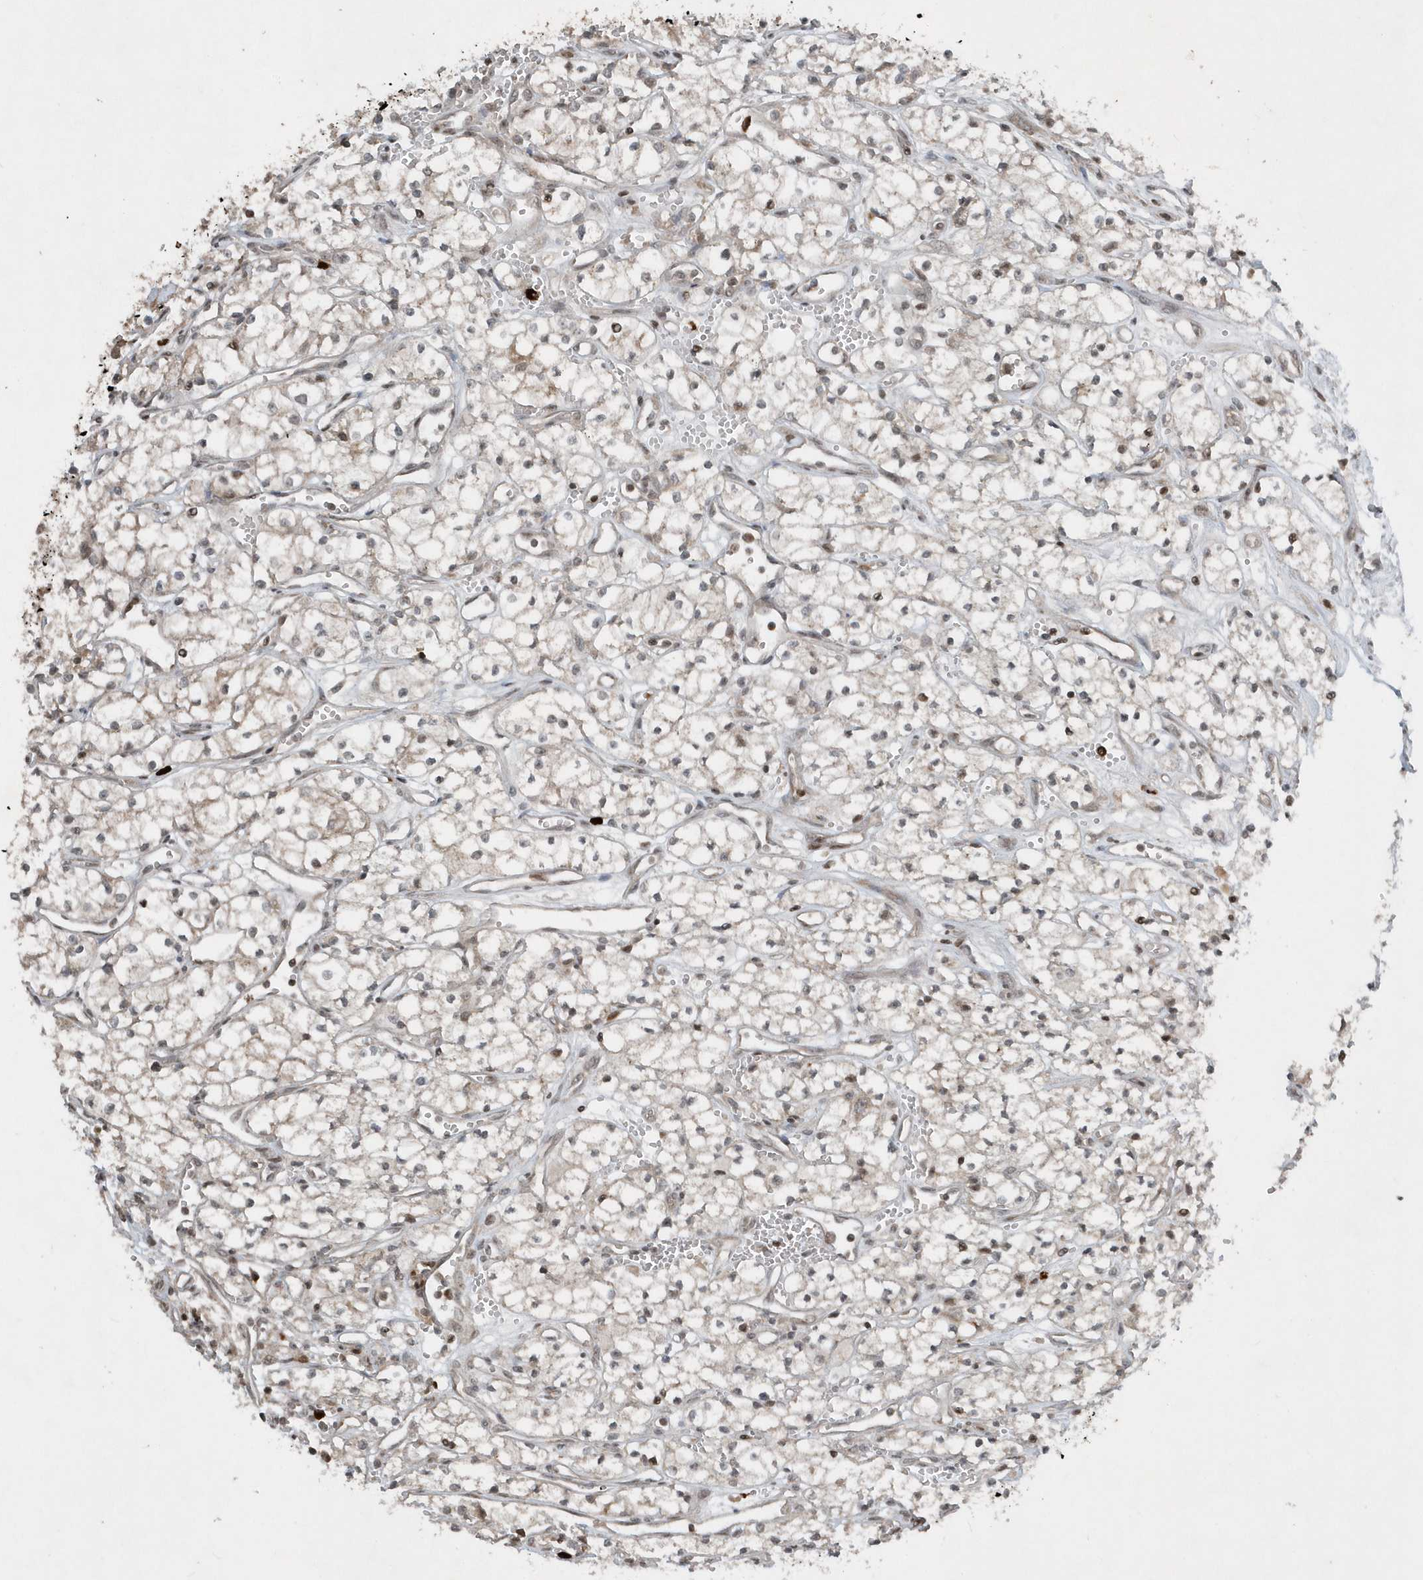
{"staining": {"intensity": "weak", "quantity": "25%-75%", "location": "cytoplasmic/membranous,nuclear"}, "tissue": "renal cancer", "cell_type": "Tumor cells", "image_type": "cancer", "snomed": [{"axis": "morphology", "description": "Adenocarcinoma, NOS"}, {"axis": "topography", "description": "Kidney"}], "caption": "Renal cancer (adenocarcinoma) stained with a brown dye exhibits weak cytoplasmic/membranous and nuclear positive staining in about 25%-75% of tumor cells.", "gene": "EIF2B1", "patient": {"sex": "male", "age": 59}}